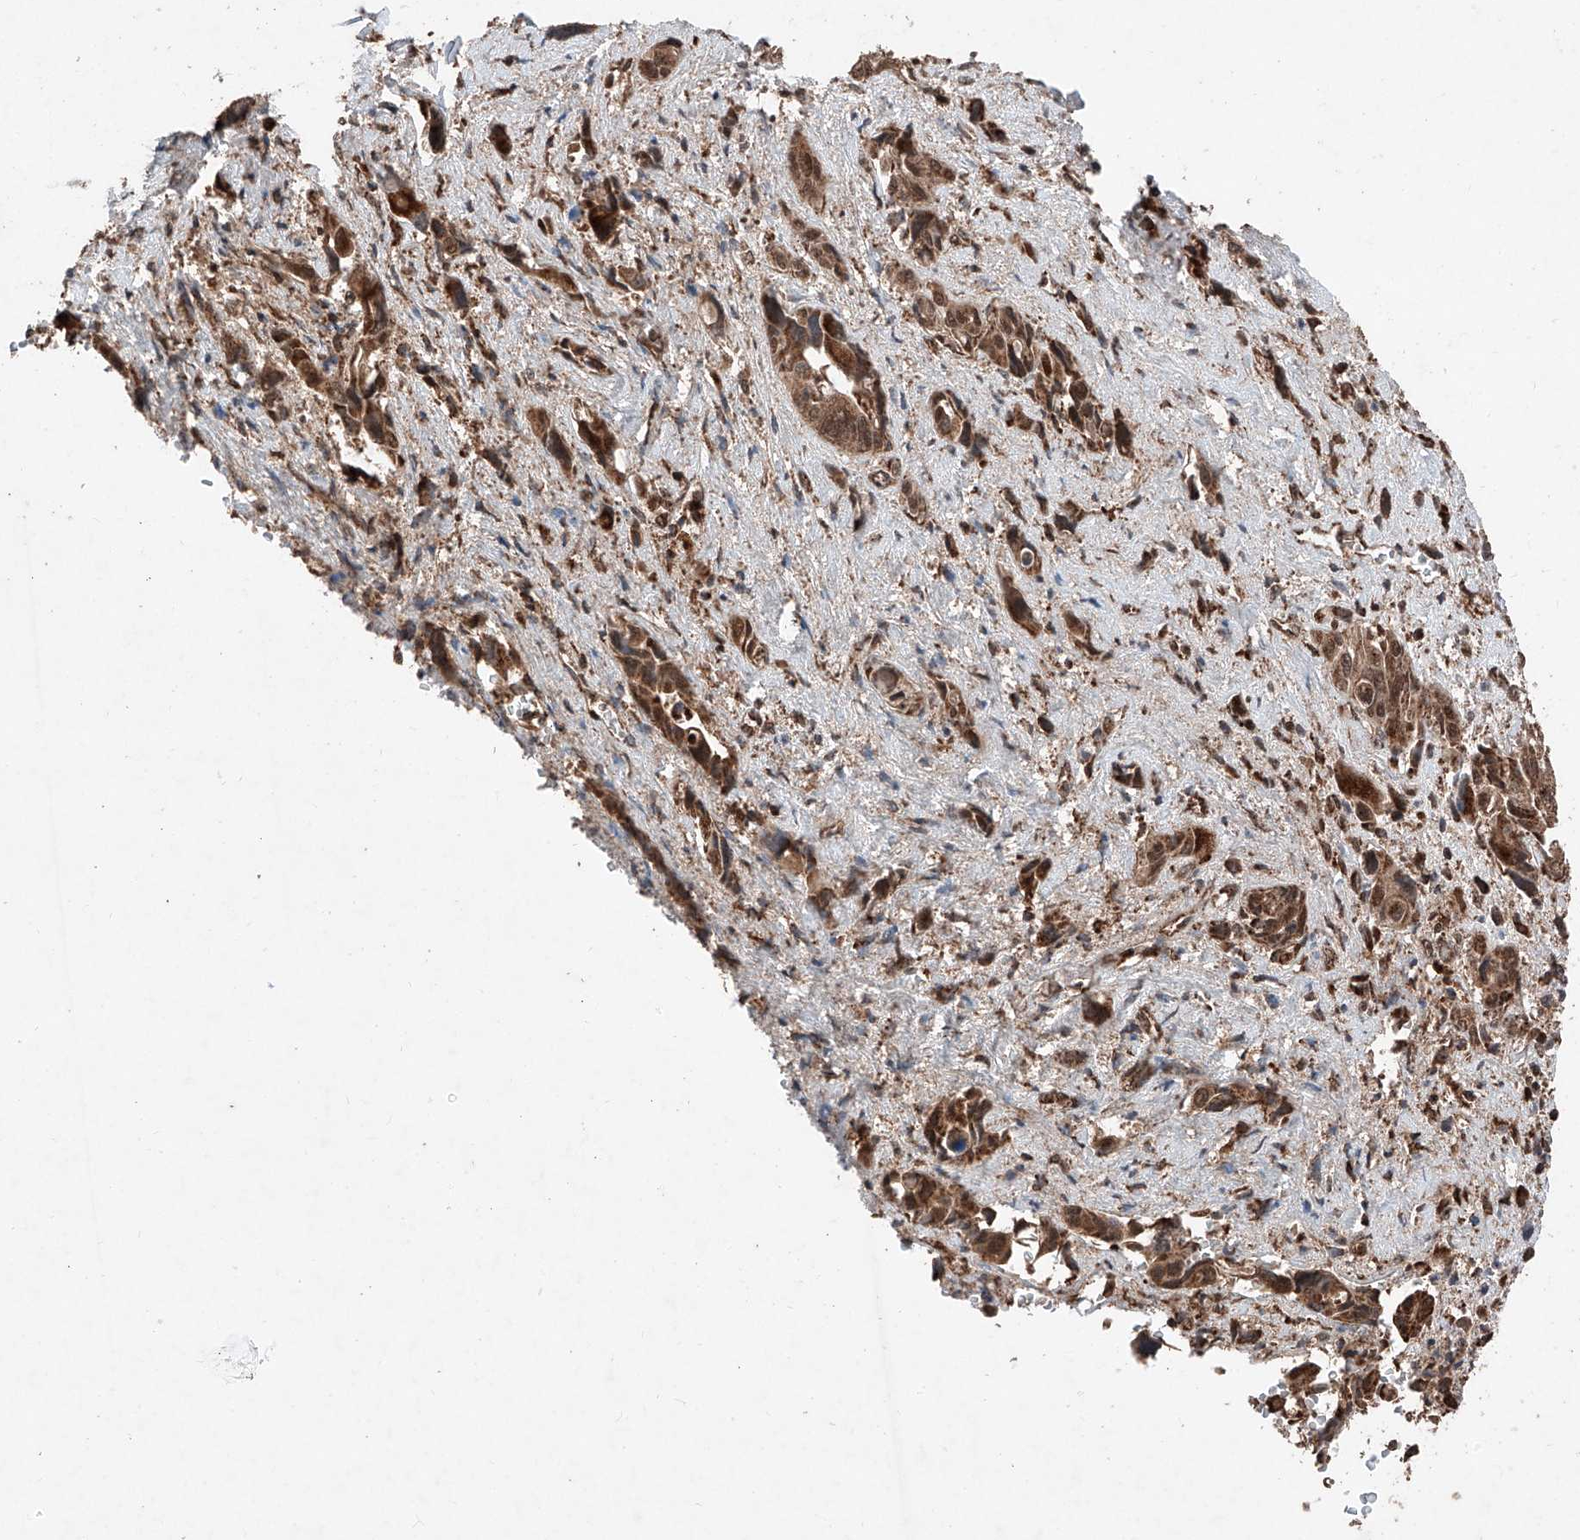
{"staining": {"intensity": "moderate", "quantity": ">75%", "location": "cytoplasmic/membranous,nuclear"}, "tissue": "pancreatic cancer", "cell_type": "Tumor cells", "image_type": "cancer", "snomed": [{"axis": "morphology", "description": "Adenocarcinoma, NOS"}, {"axis": "topography", "description": "Pancreas"}], "caption": "Immunohistochemical staining of pancreatic cancer (adenocarcinoma) reveals medium levels of moderate cytoplasmic/membranous and nuclear positivity in about >75% of tumor cells.", "gene": "ZSCAN29", "patient": {"sex": "male", "age": 46}}